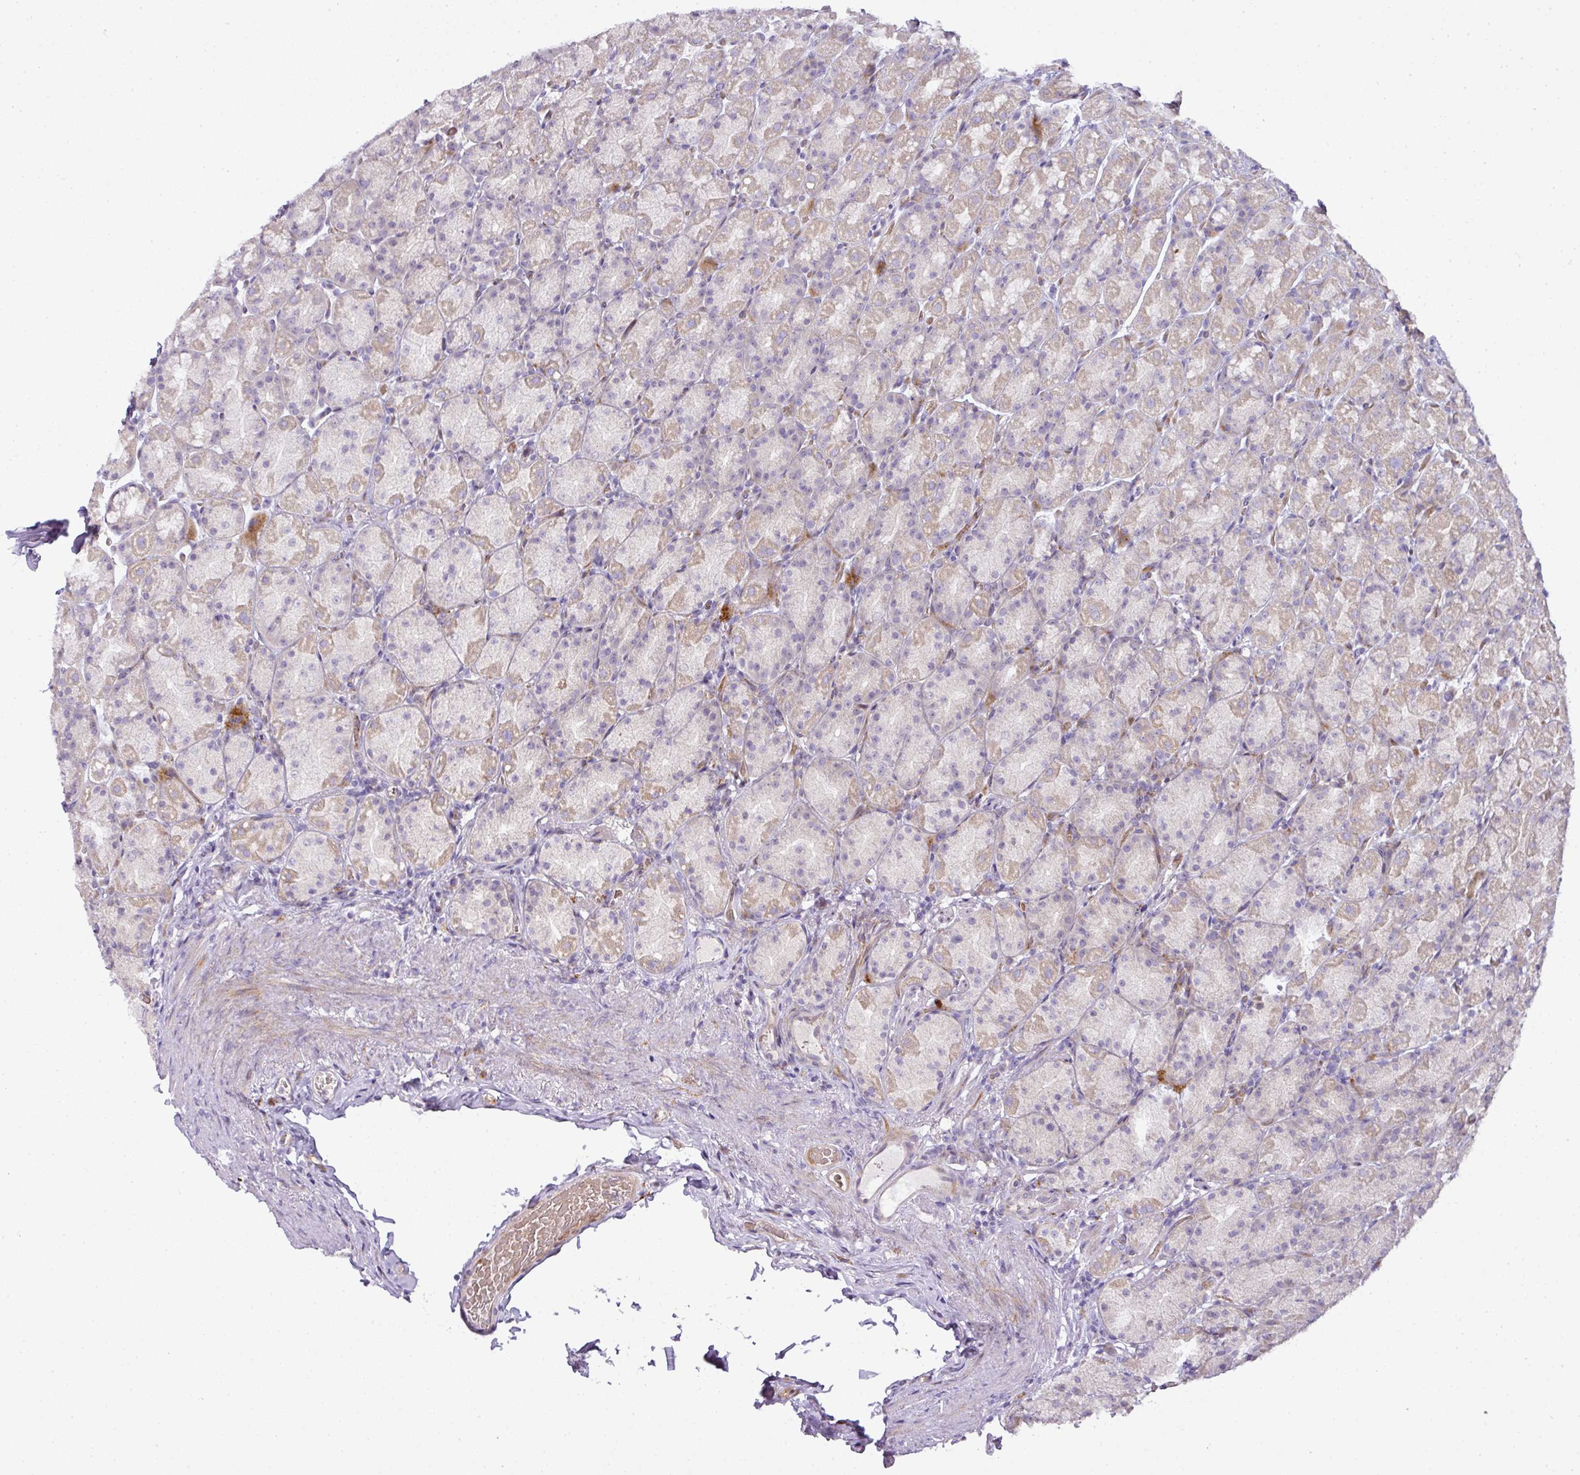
{"staining": {"intensity": "moderate", "quantity": "<25%", "location": "cytoplasmic/membranous"}, "tissue": "stomach", "cell_type": "Glandular cells", "image_type": "normal", "snomed": [{"axis": "morphology", "description": "Normal tissue, NOS"}, {"axis": "topography", "description": "Stomach, upper"}, {"axis": "topography", "description": "Stomach"}], "caption": "High-power microscopy captured an immunohistochemistry micrograph of benign stomach, revealing moderate cytoplasmic/membranous staining in about <25% of glandular cells. Using DAB (brown) and hematoxylin (blue) stains, captured at high magnification using brightfield microscopy.", "gene": "ATP6V1F", "patient": {"sex": "male", "age": 68}}